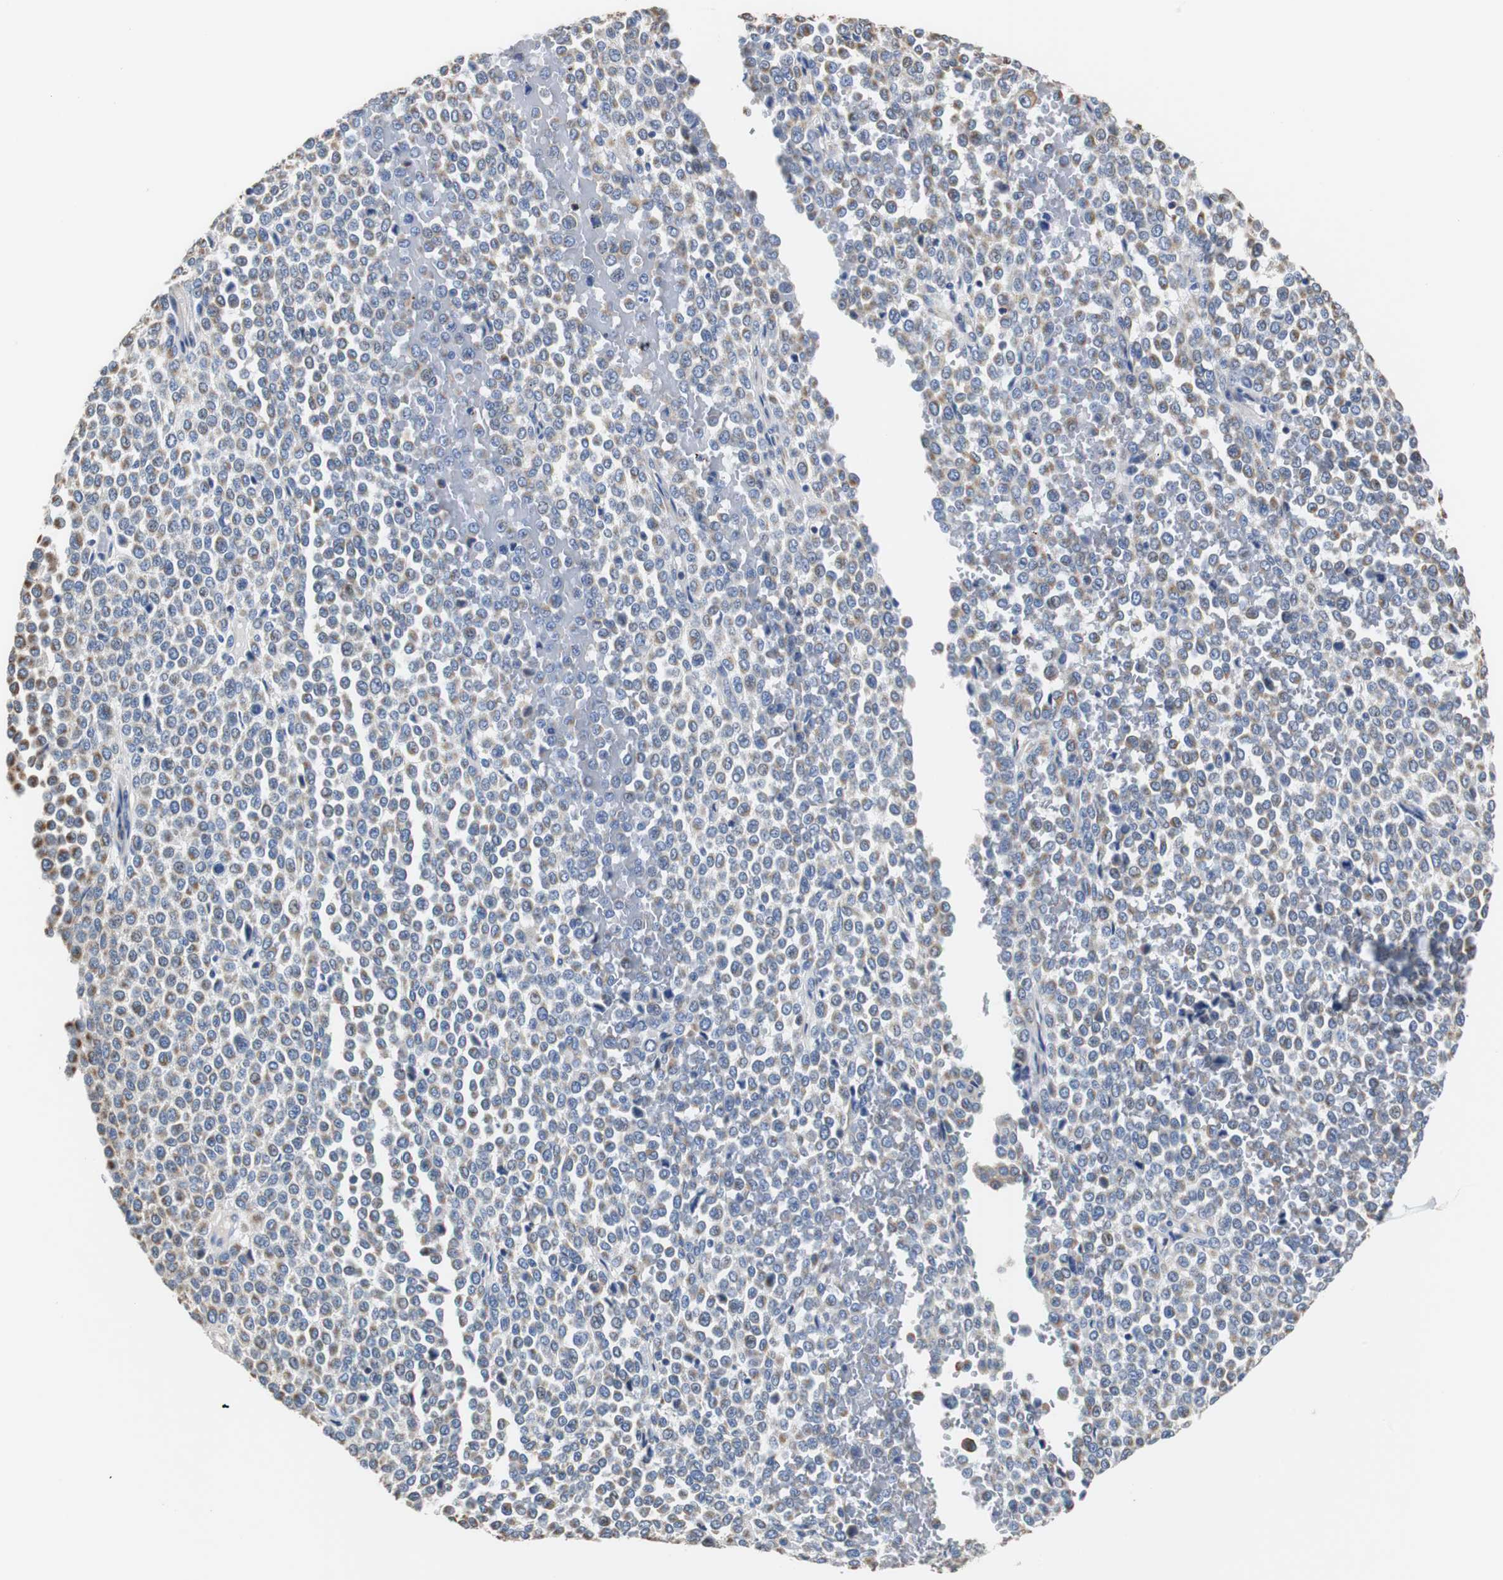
{"staining": {"intensity": "negative", "quantity": "none", "location": "none"}, "tissue": "melanoma", "cell_type": "Tumor cells", "image_type": "cancer", "snomed": [{"axis": "morphology", "description": "Malignant melanoma, Metastatic site"}, {"axis": "topography", "description": "Pancreas"}], "caption": "Tumor cells are negative for brown protein staining in malignant melanoma (metastatic site). Brightfield microscopy of IHC stained with DAB (3,3'-diaminobenzidine) (brown) and hematoxylin (blue), captured at high magnification.", "gene": "PCK1", "patient": {"sex": "female", "age": 30}}